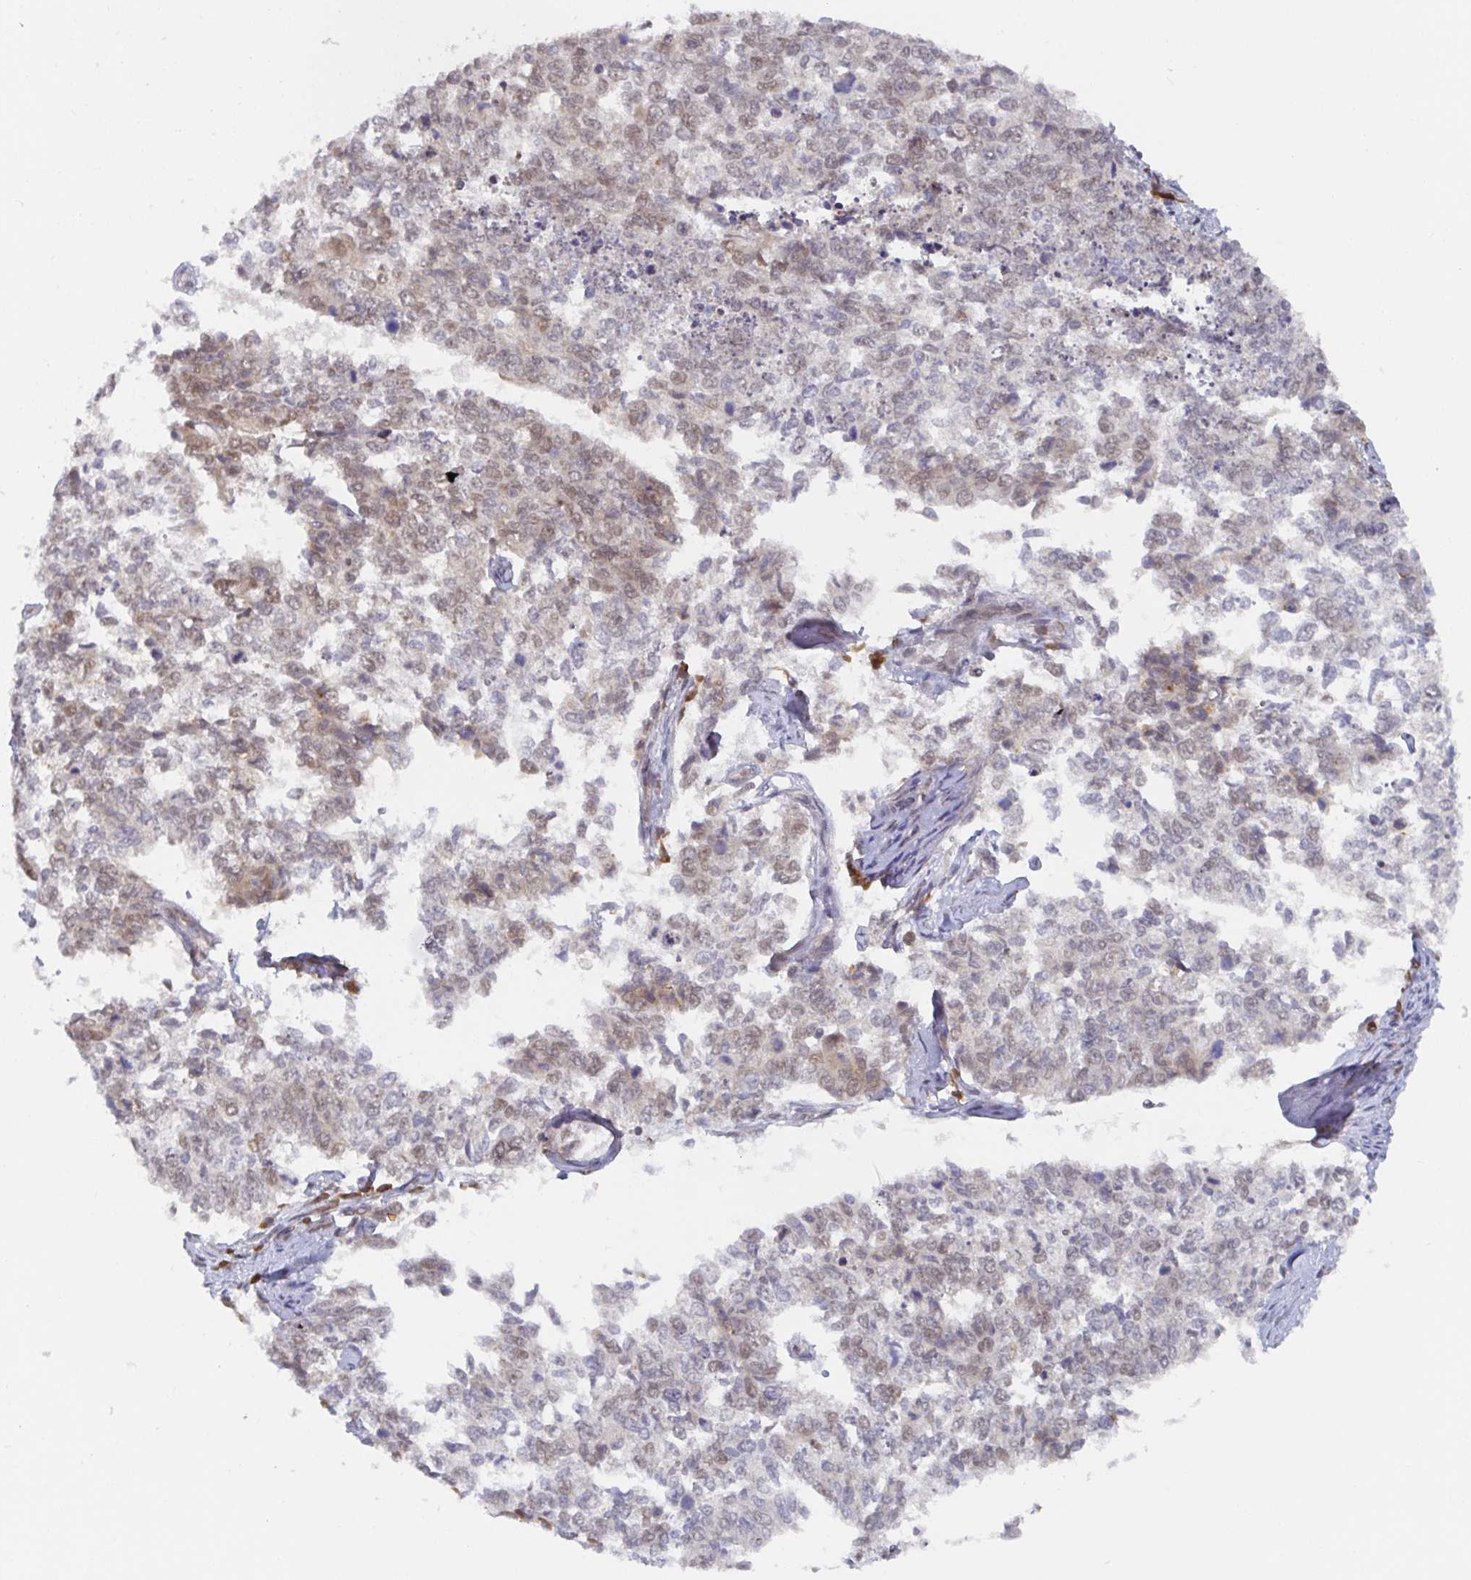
{"staining": {"intensity": "weak", "quantity": "25%-75%", "location": "cytoplasmic/membranous,nuclear"}, "tissue": "cervical cancer", "cell_type": "Tumor cells", "image_type": "cancer", "snomed": [{"axis": "morphology", "description": "Adenocarcinoma, NOS"}, {"axis": "topography", "description": "Cervix"}], "caption": "A histopathology image of adenocarcinoma (cervical) stained for a protein shows weak cytoplasmic/membranous and nuclear brown staining in tumor cells.", "gene": "ALG1", "patient": {"sex": "female", "age": 63}}